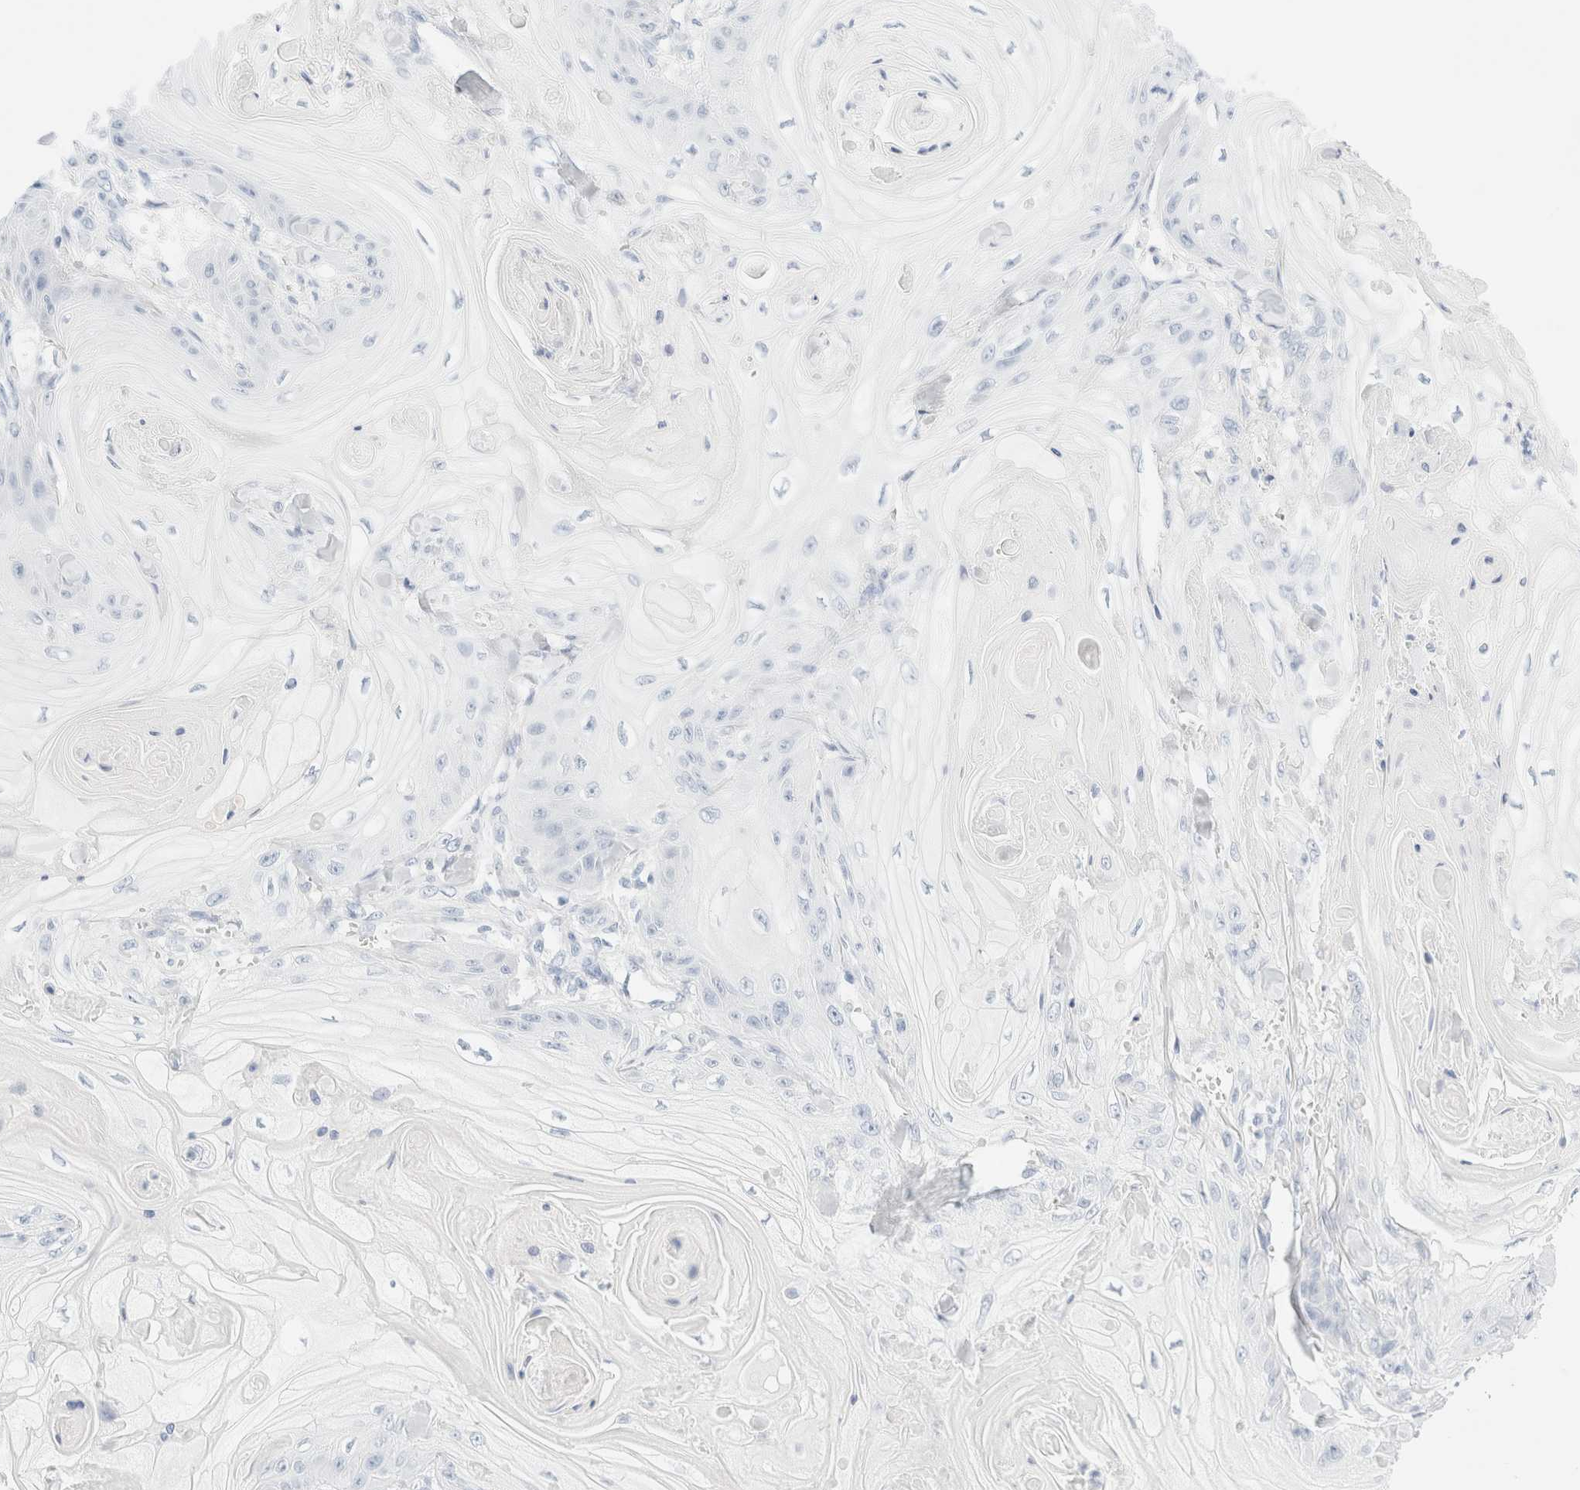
{"staining": {"intensity": "negative", "quantity": "none", "location": "none"}, "tissue": "skin cancer", "cell_type": "Tumor cells", "image_type": "cancer", "snomed": [{"axis": "morphology", "description": "Squamous cell carcinoma, NOS"}, {"axis": "topography", "description": "Skin"}], "caption": "Immunohistochemical staining of human skin squamous cell carcinoma shows no significant staining in tumor cells.", "gene": "DPYS", "patient": {"sex": "male", "age": 74}}